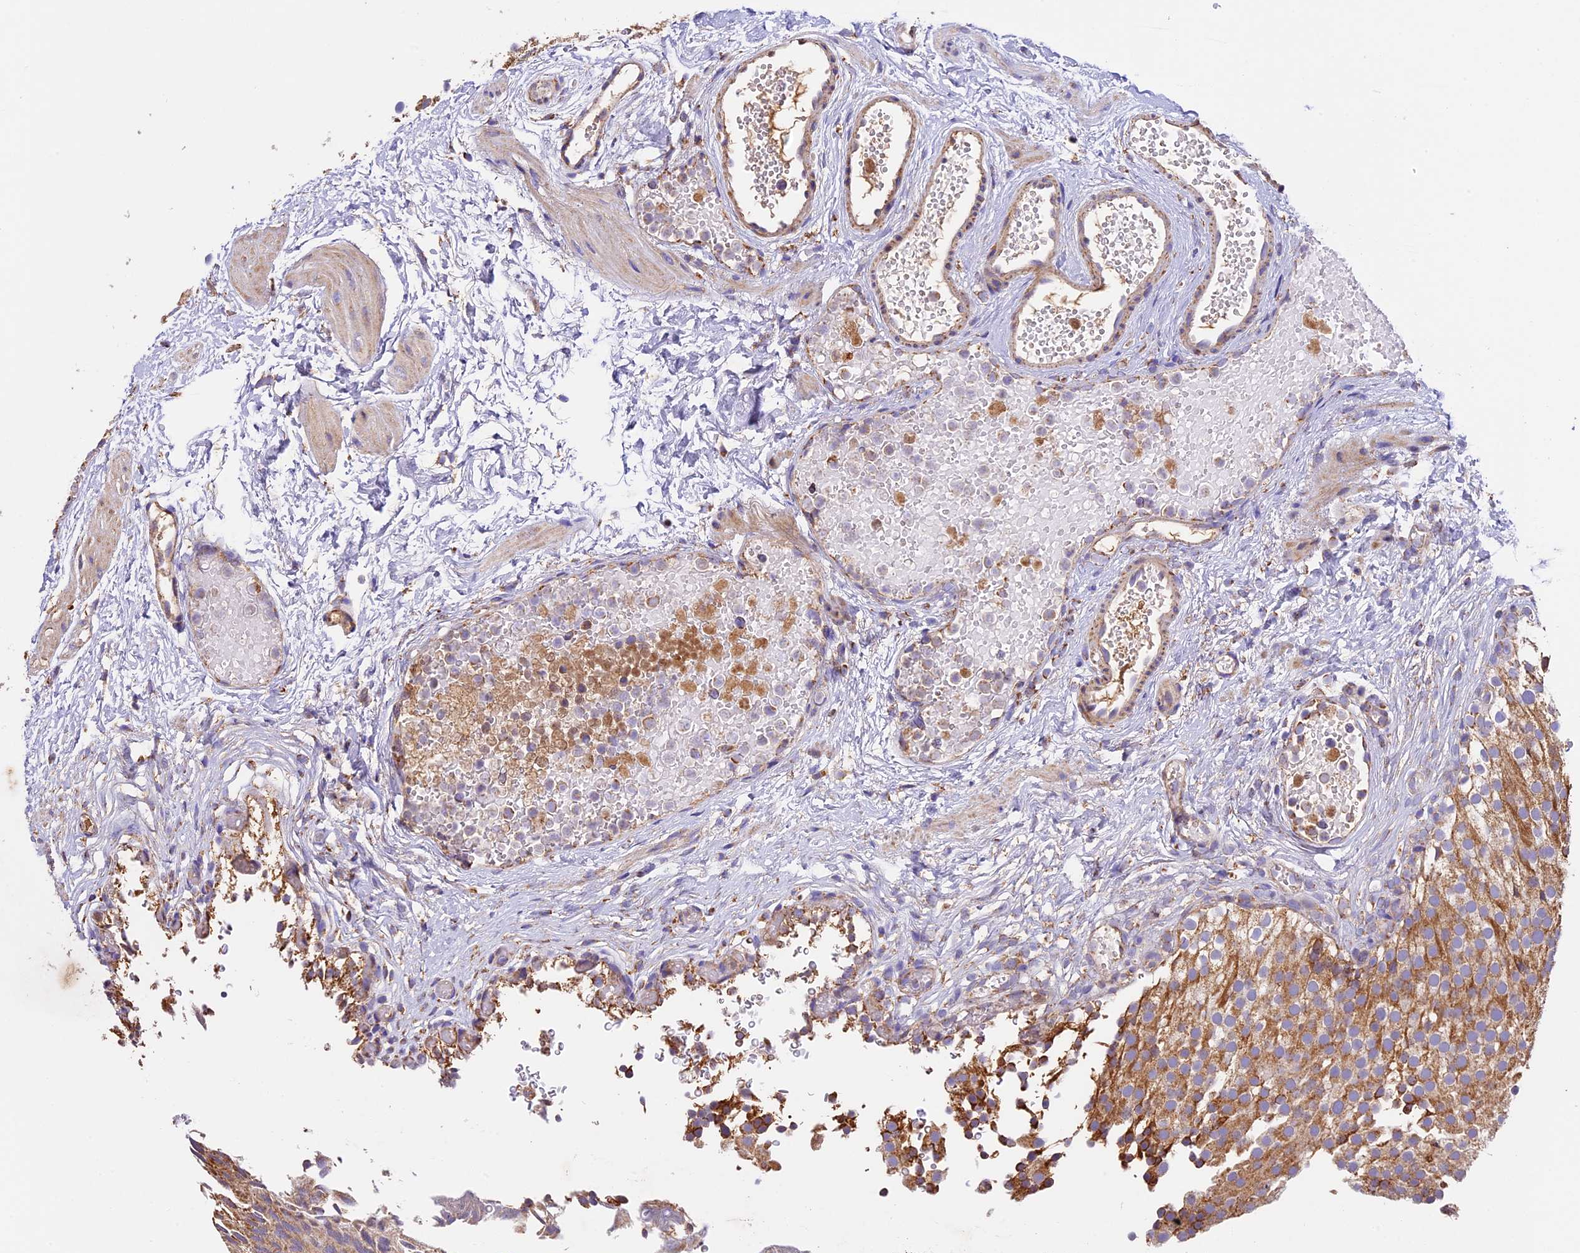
{"staining": {"intensity": "moderate", "quantity": ">75%", "location": "cytoplasmic/membranous"}, "tissue": "urothelial cancer", "cell_type": "Tumor cells", "image_type": "cancer", "snomed": [{"axis": "morphology", "description": "Urothelial carcinoma, Low grade"}, {"axis": "topography", "description": "Urinary bladder"}], "caption": "Tumor cells exhibit medium levels of moderate cytoplasmic/membranous staining in approximately >75% of cells in human urothelial cancer.", "gene": "OCEL1", "patient": {"sex": "male", "age": 78}}